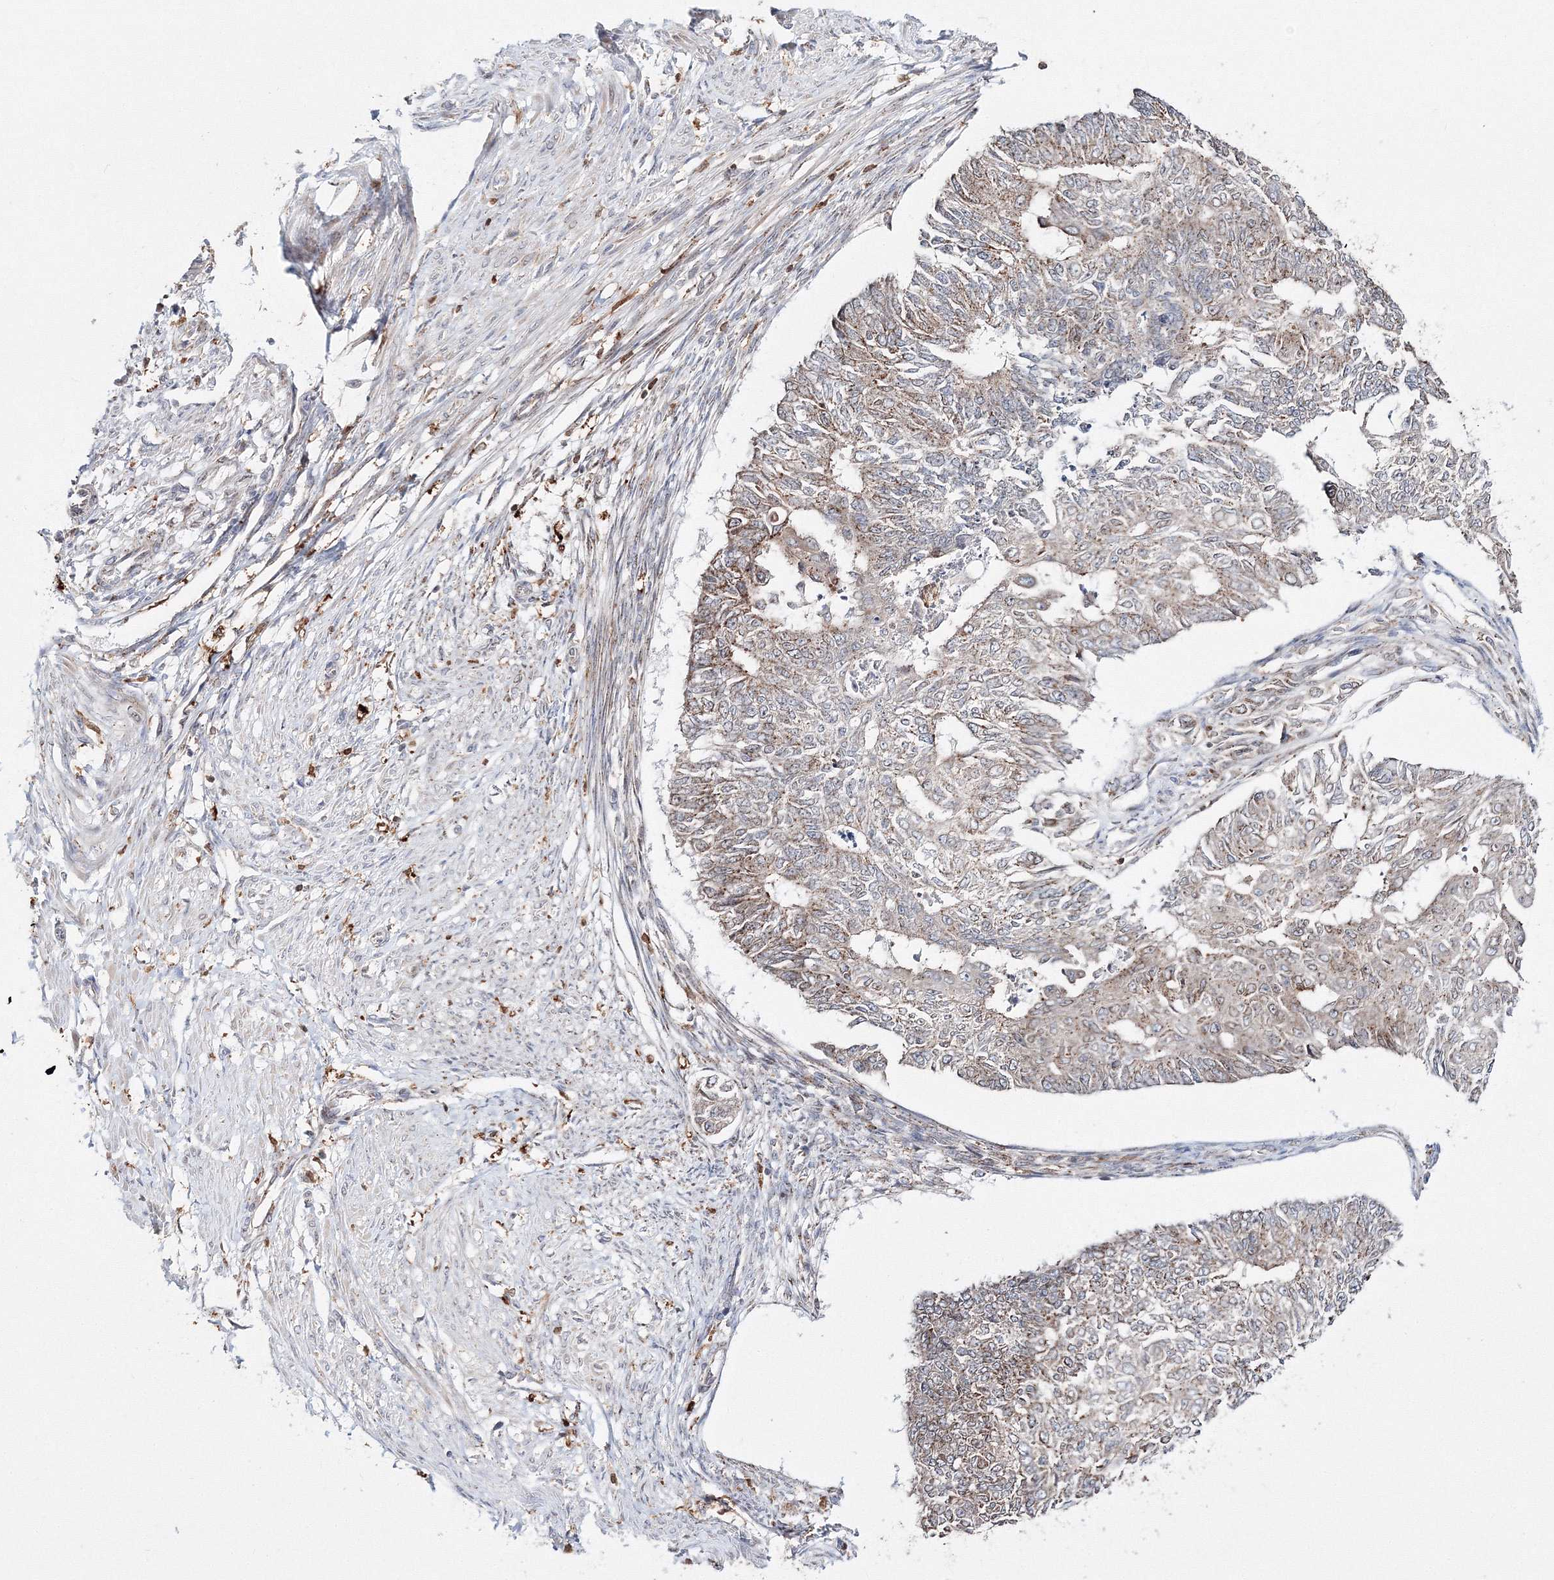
{"staining": {"intensity": "moderate", "quantity": "25%-75%", "location": "cytoplasmic/membranous"}, "tissue": "endometrial cancer", "cell_type": "Tumor cells", "image_type": "cancer", "snomed": [{"axis": "morphology", "description": "Adenocarcinoma, NOS"}, {"axis": "topography", "description": "Endometrium"}], "caption": "Immunohistochemistry (IHC) of endometrial cancer exhibits medium levels of moderate cytoplasmic/membranous positivity in approximately 25%-75% of tumor cells.", "gene": "ARCN1", "patient": {"sex": "female", "age": 32}}